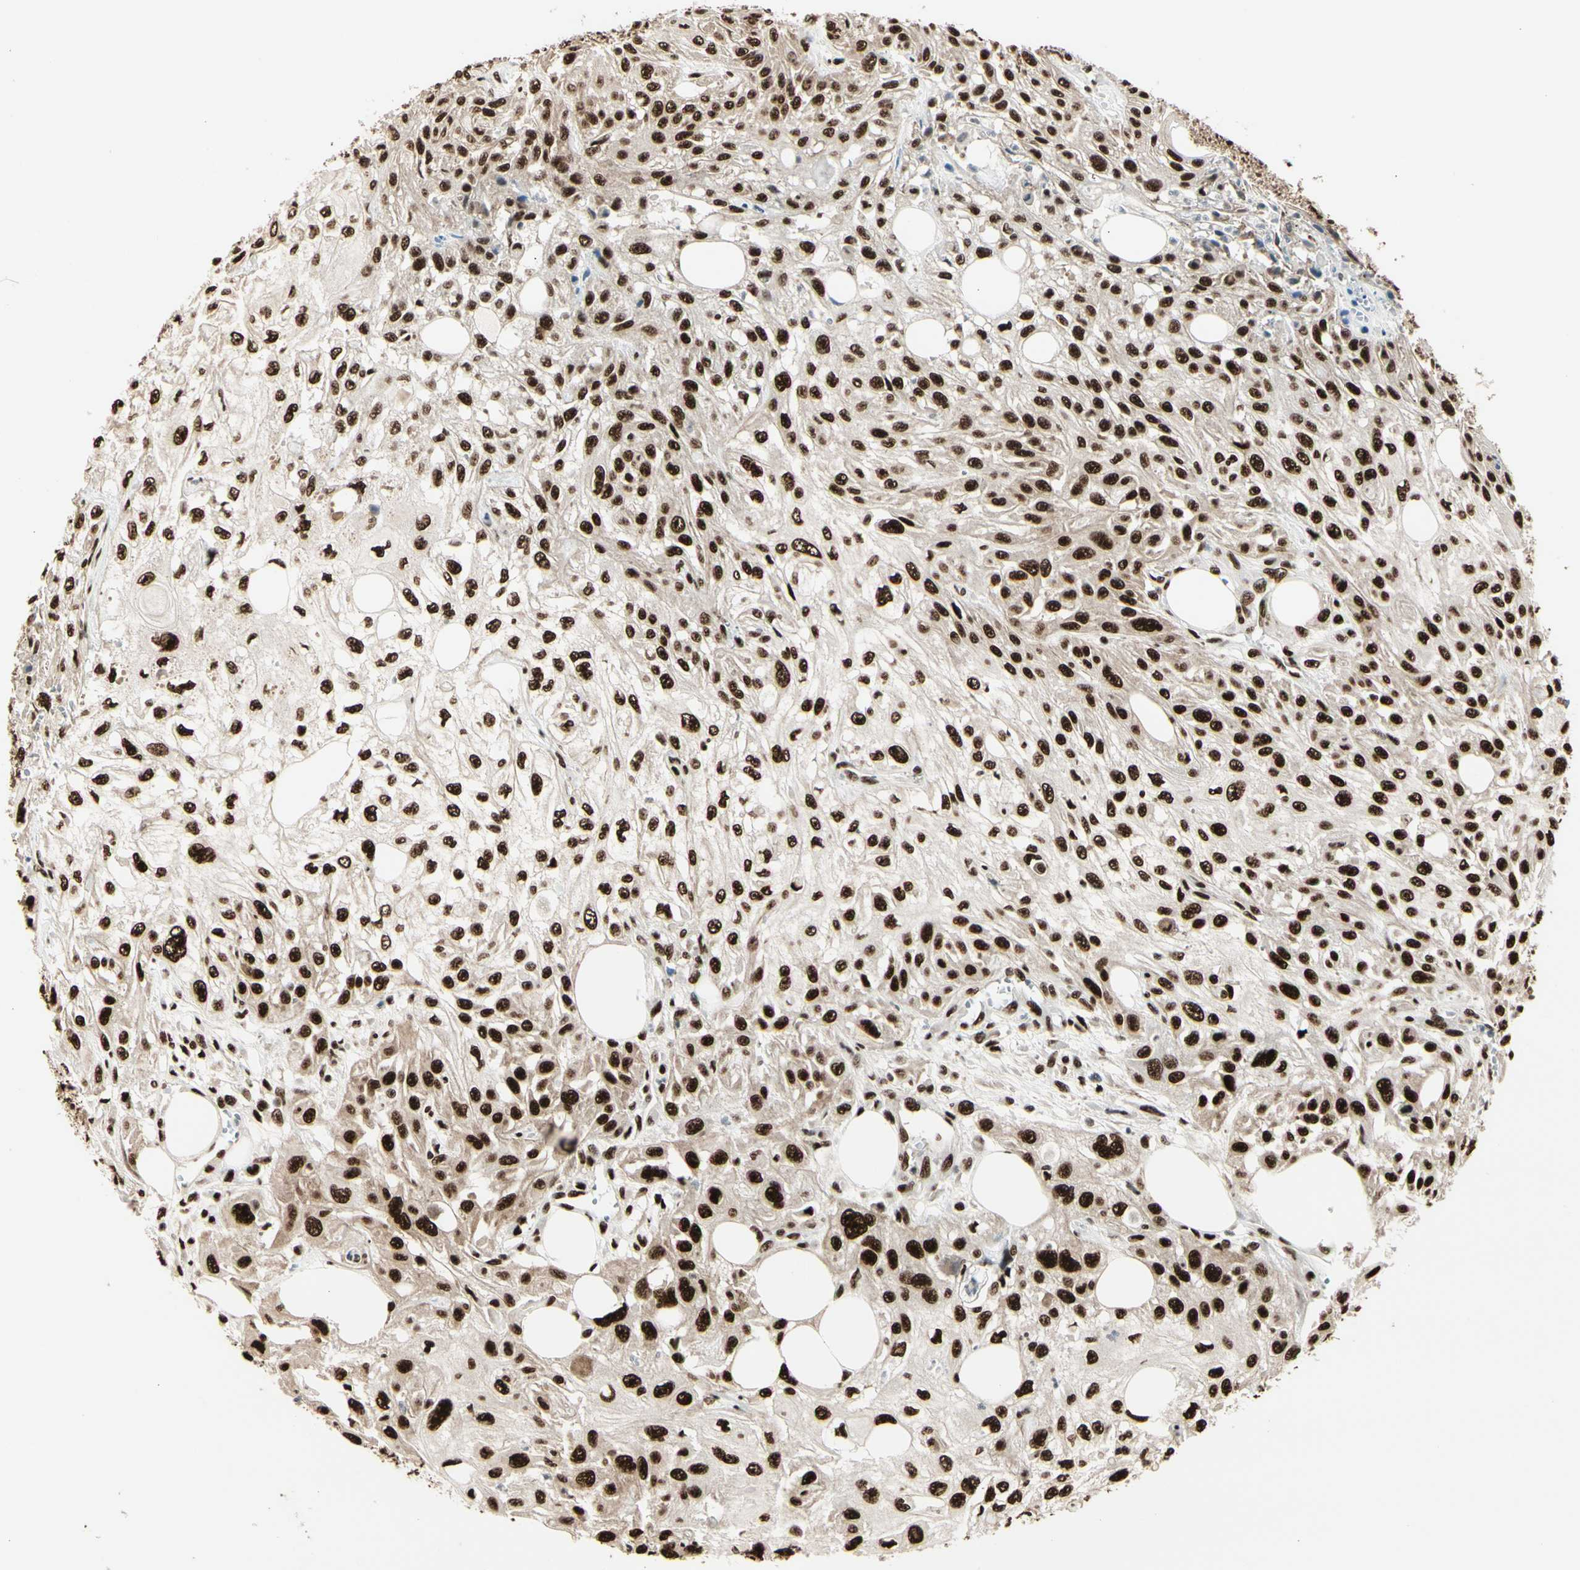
{"staining": {"intensity": "strong", "quantity": ">75%", "location": "nuclear"}, "tissue": "skin cancer", "cell_type": "Tumor cells", "image_type": "cancer", "snomed": [{"axis": "morphology", "description": "Squamous cell carcinoma, NOS"}, {"axis": "topography", "description": "Skin"}], "caption": "Immunohistochemical staining of human squamous cell carcinoma (skin) shows high levels of strong nuclear protein staining in approximately >75% of tumor cells. (IHC, brightfield microscopy, high magnification).", "gene": "HEXIM1", "patient": {"sex": "male", "age": 75}}